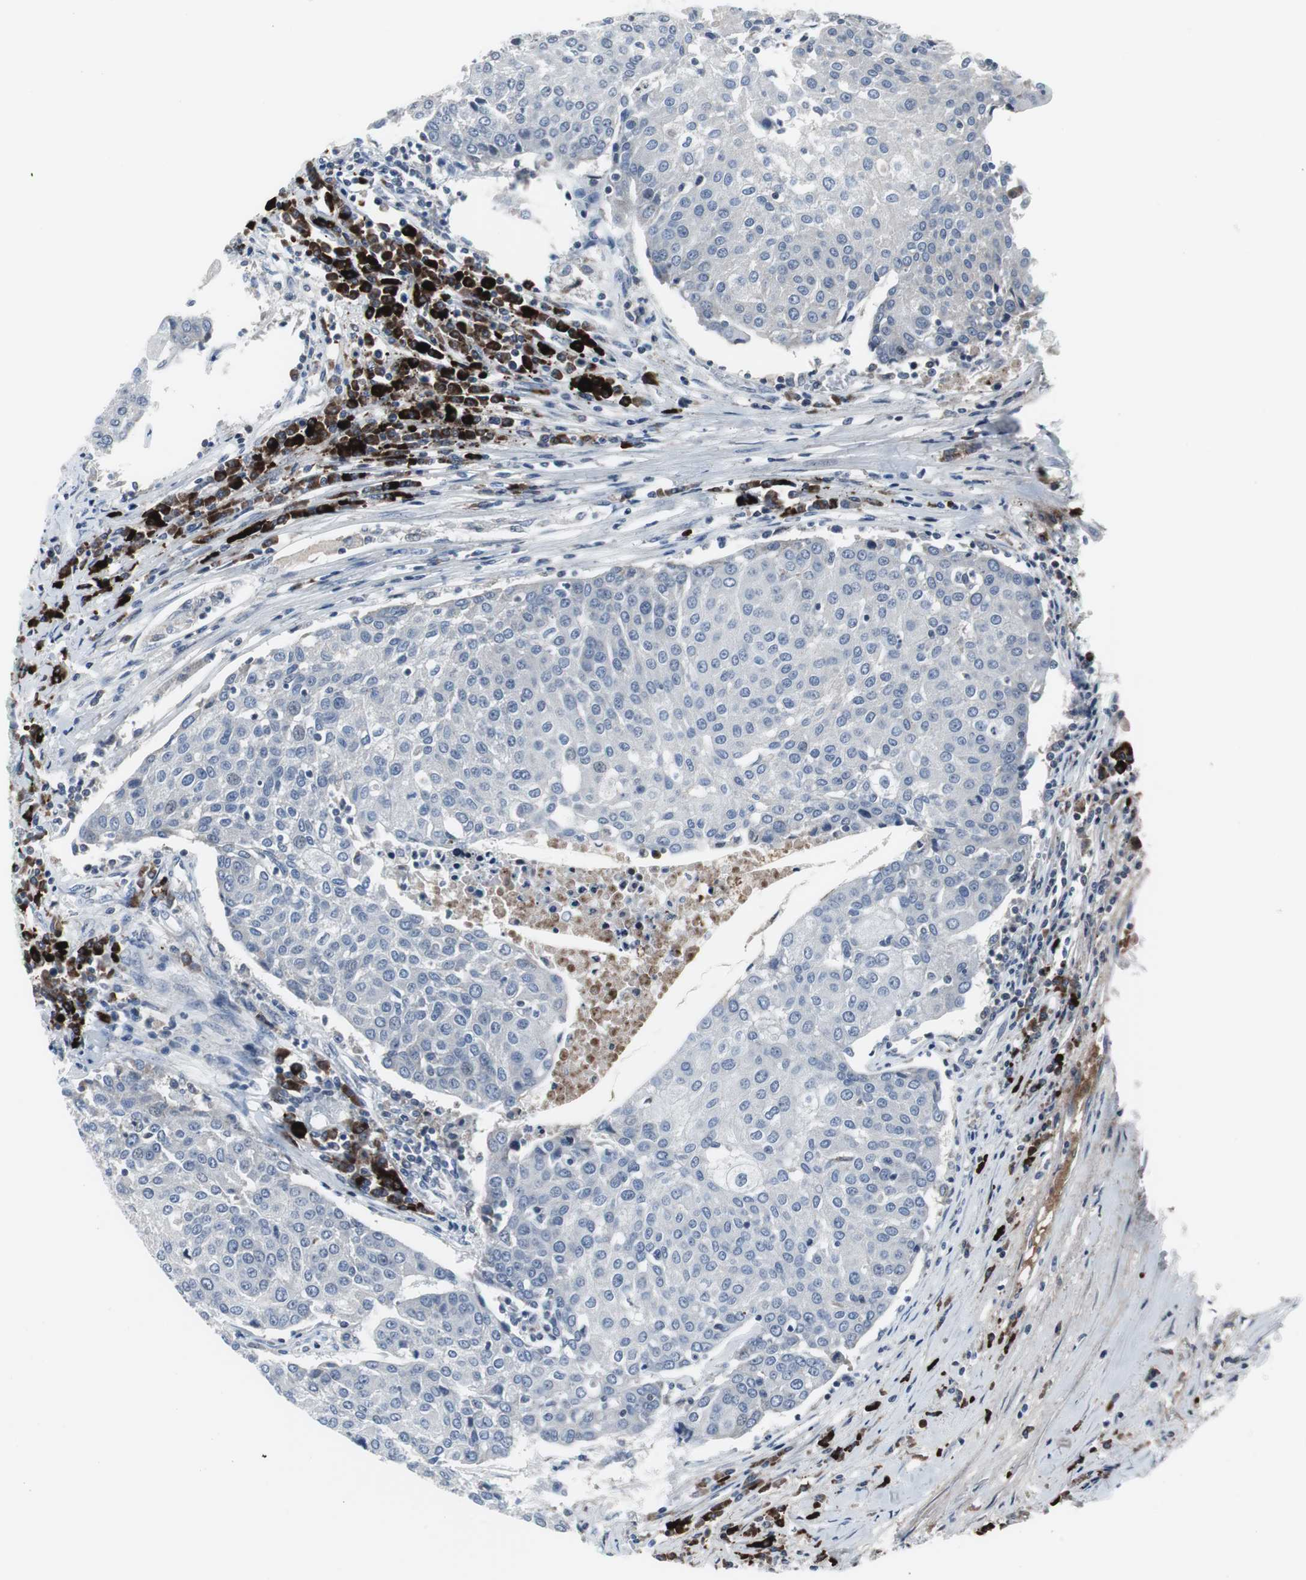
{"staining": {"intensity": "negative", "quantity": "none", "location": "none"}, "tissue": "urothelial cancer", "cell_type": "Tumor cells", "image_type": "cancer", "snomed": [{"axis": "morphology", "description": "Urothelial carcinoma, High grade"}, {"axis": "topography", "description": "Urinary bladder"}], "caption": "DAB immunohistochemical staining of human urothelial carcinoma (high-grade) demonstrates no significant staining in tumor cells. (DAB IHC, high magnification).", "gene": "DOK1", "patient": {"sex": "female", "age": 85}}